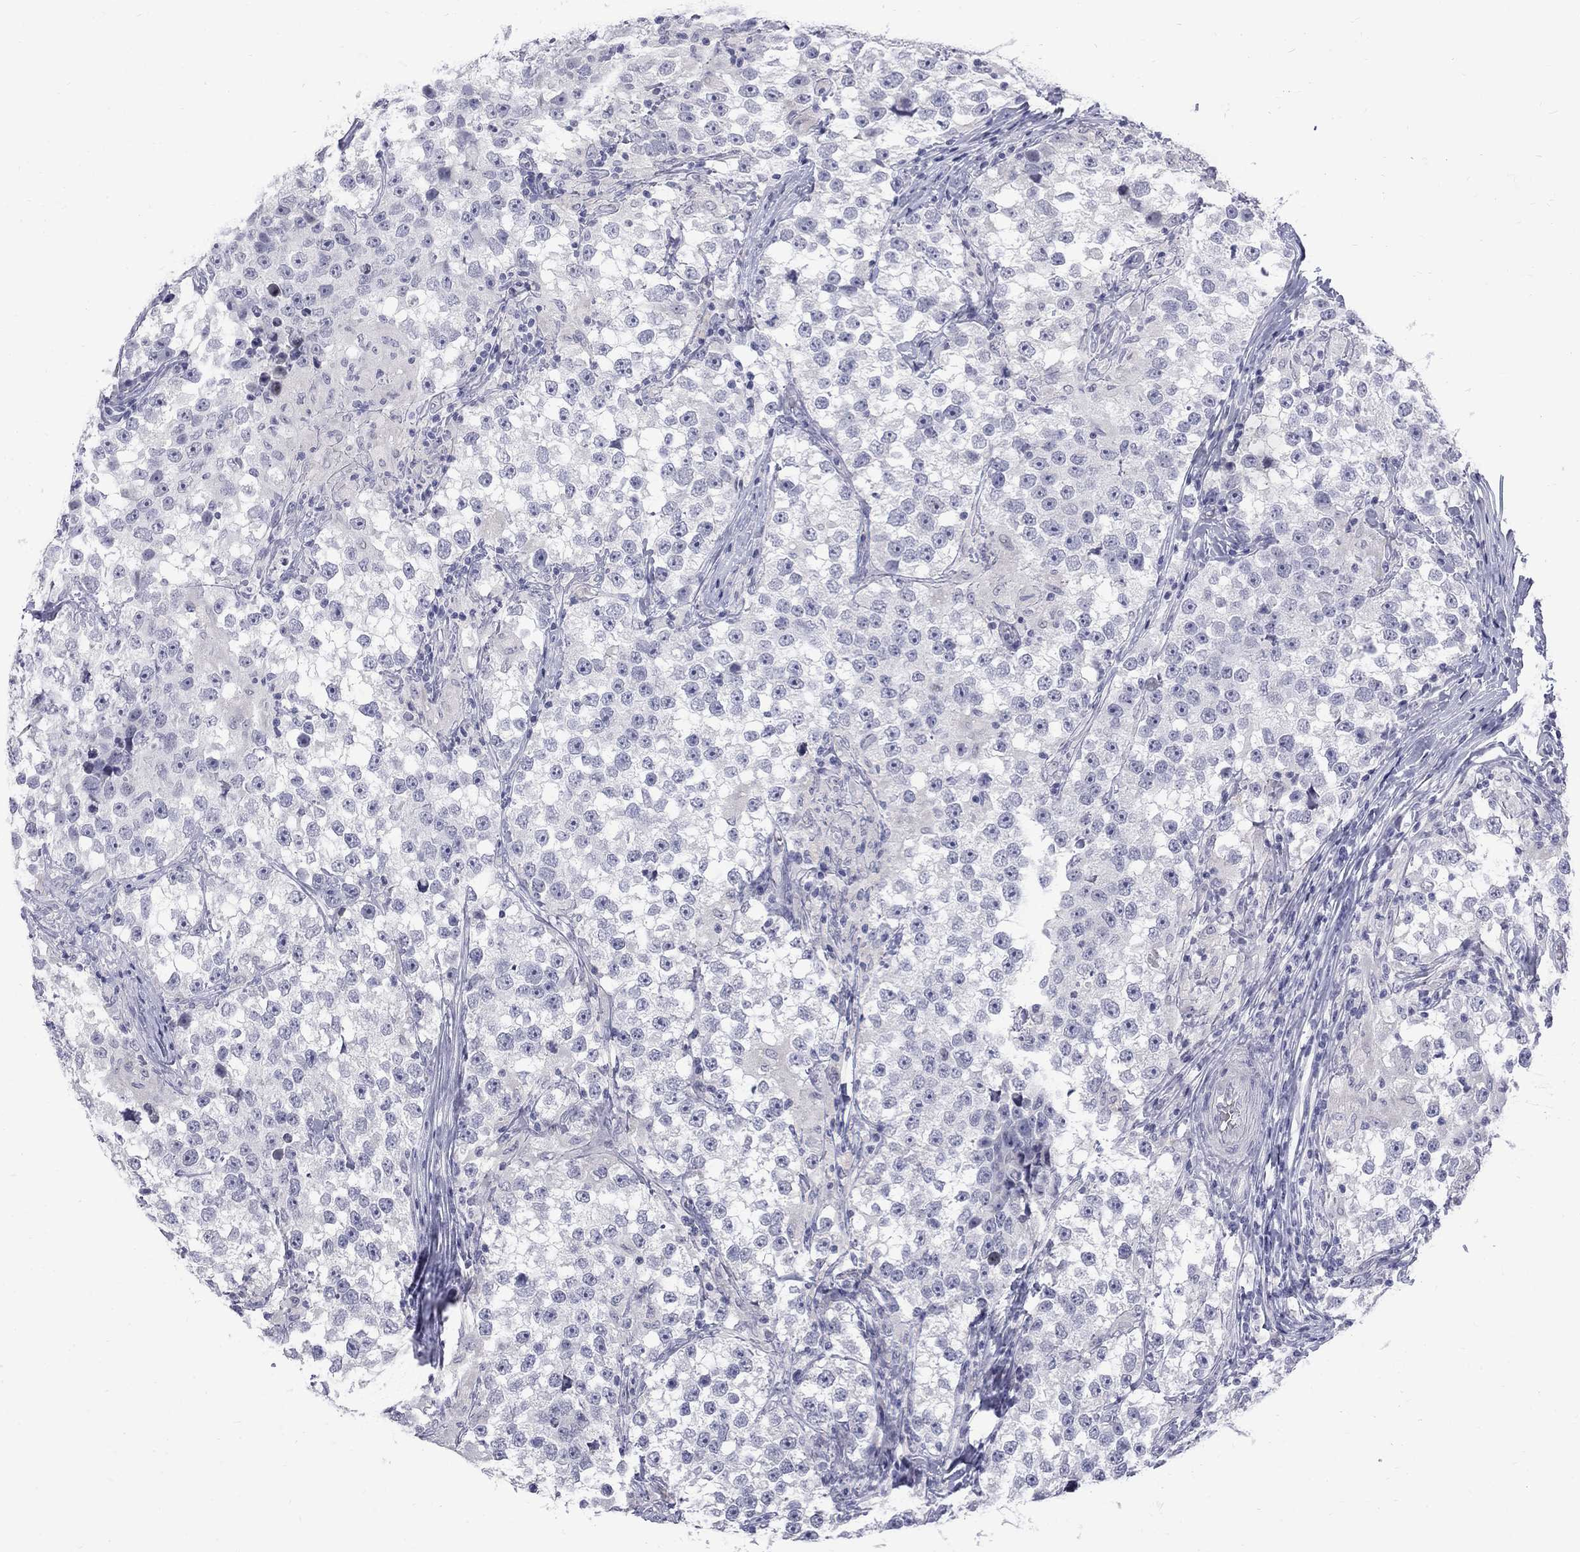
{"staining": {"intensity": "negative", "quantity": "none", "location": "none"}, "tissue": "testis cancer", "cell_type": "Tumor cells", "image_type": "cancer", "snomed": [{"axis": "morphology", "description": "Seminoma, NOS"}, {"axis": "topography", "description": "Testis"}], "caption": "Immunohistochemical staining of testis cancer (seminoma) shows no significant staining in tumor cells.", "gene": "CTNND2", "patient": {"sex": "male", "age": 46}}